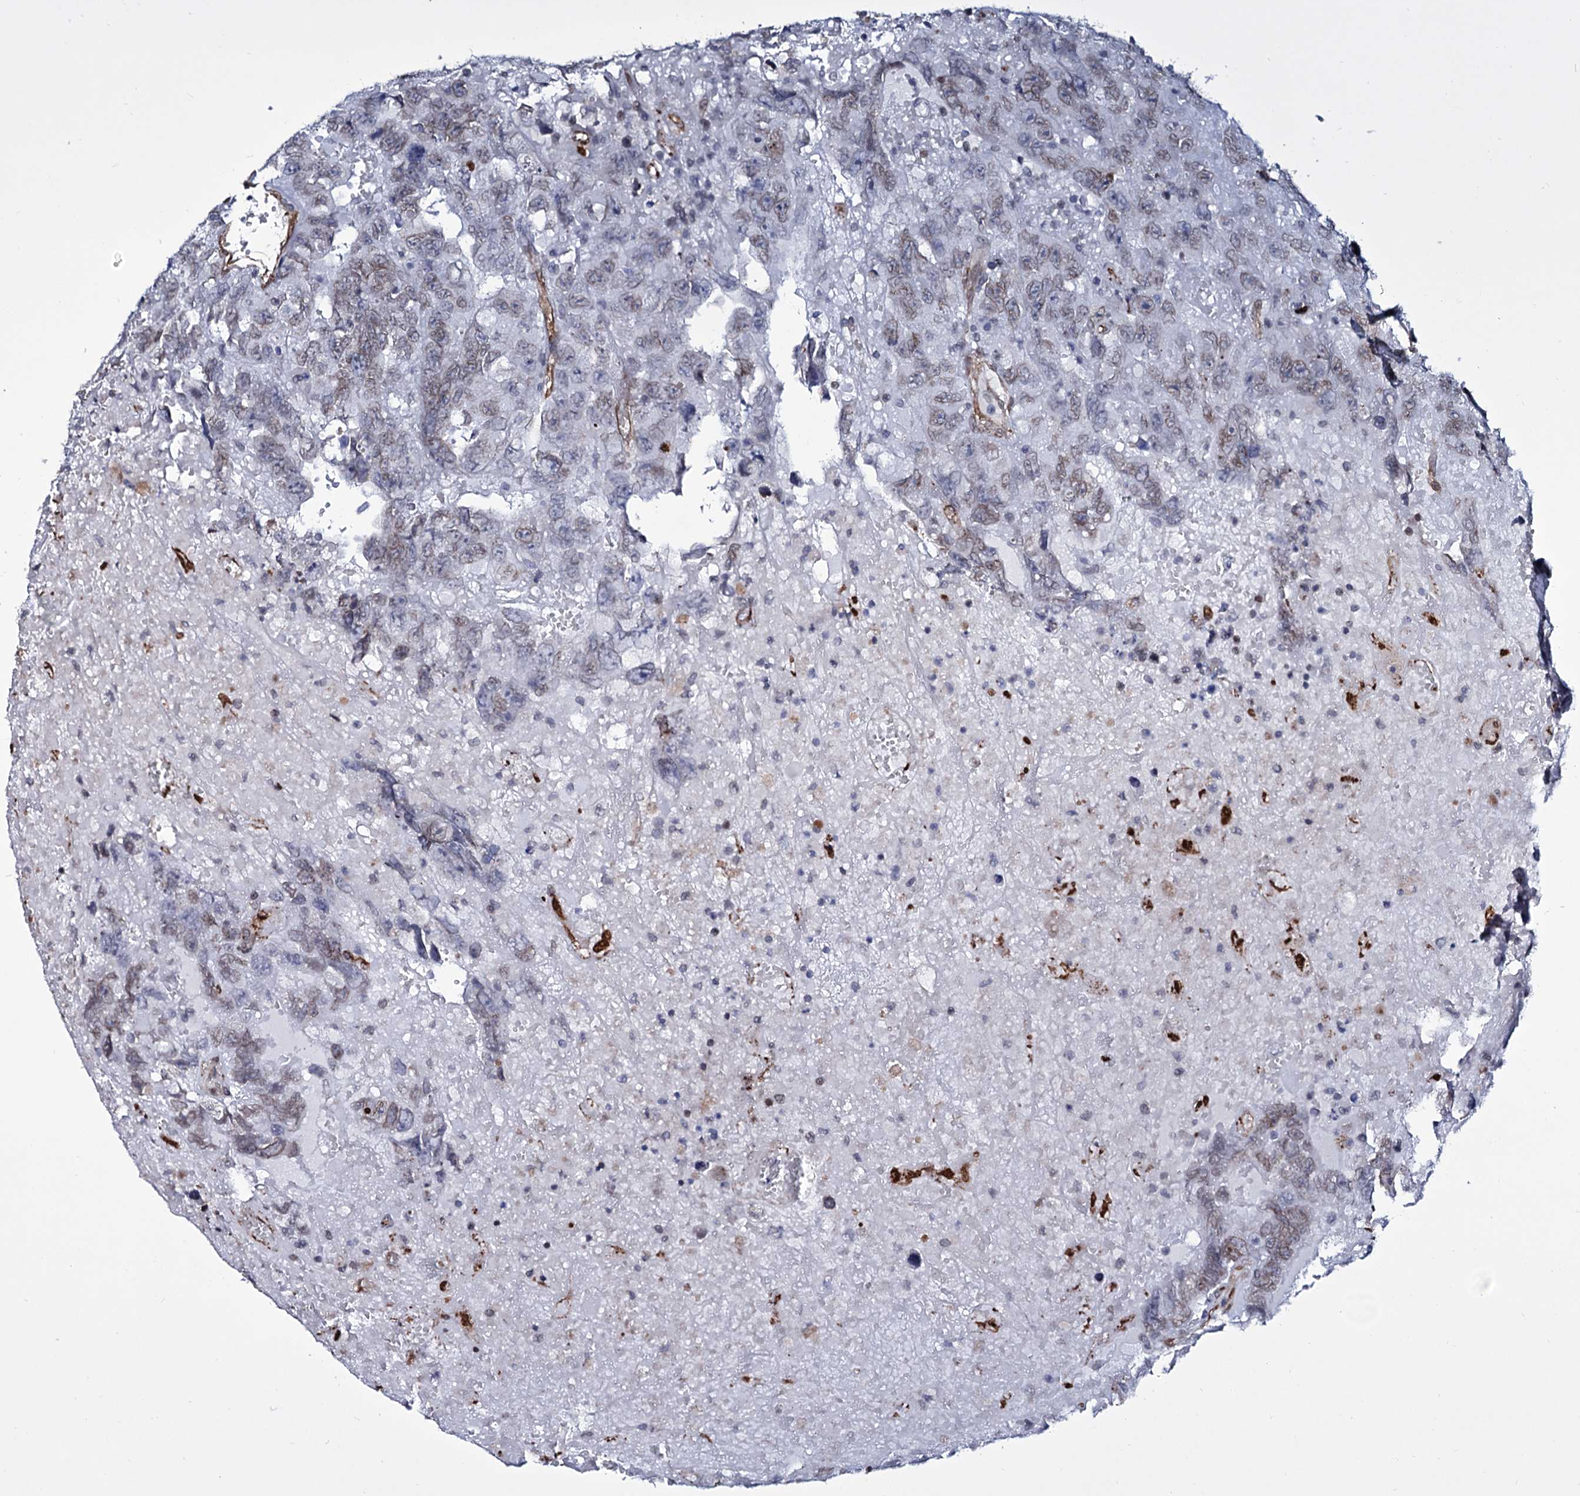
{"staining": {"intensity": "weak", "quantity": "25%-75%", "location": "cytoplasmic/membranous,nuclear"}, "tissue": "testis cancer", "cell_type": "Tumor cells", "image_type": "cancer", "snomed": [{"axis": "morphology", "description": "Carcinoma, Embryonal, NOS"}, {"axis": "topography", "description": "Testis"}], "caption": "The micrograph reveals staining of testis embryonal carcinoma, revealing weak cytoplasmic/membranous and nuclear protein expression (brown color) within tumor cells. (DAB (3,3'-diaminobenzidine) IHC with brightfield microscopy, high magnification).", "gene": "ZC3H12C", "patient": {"sex": "male", "age": 45}}